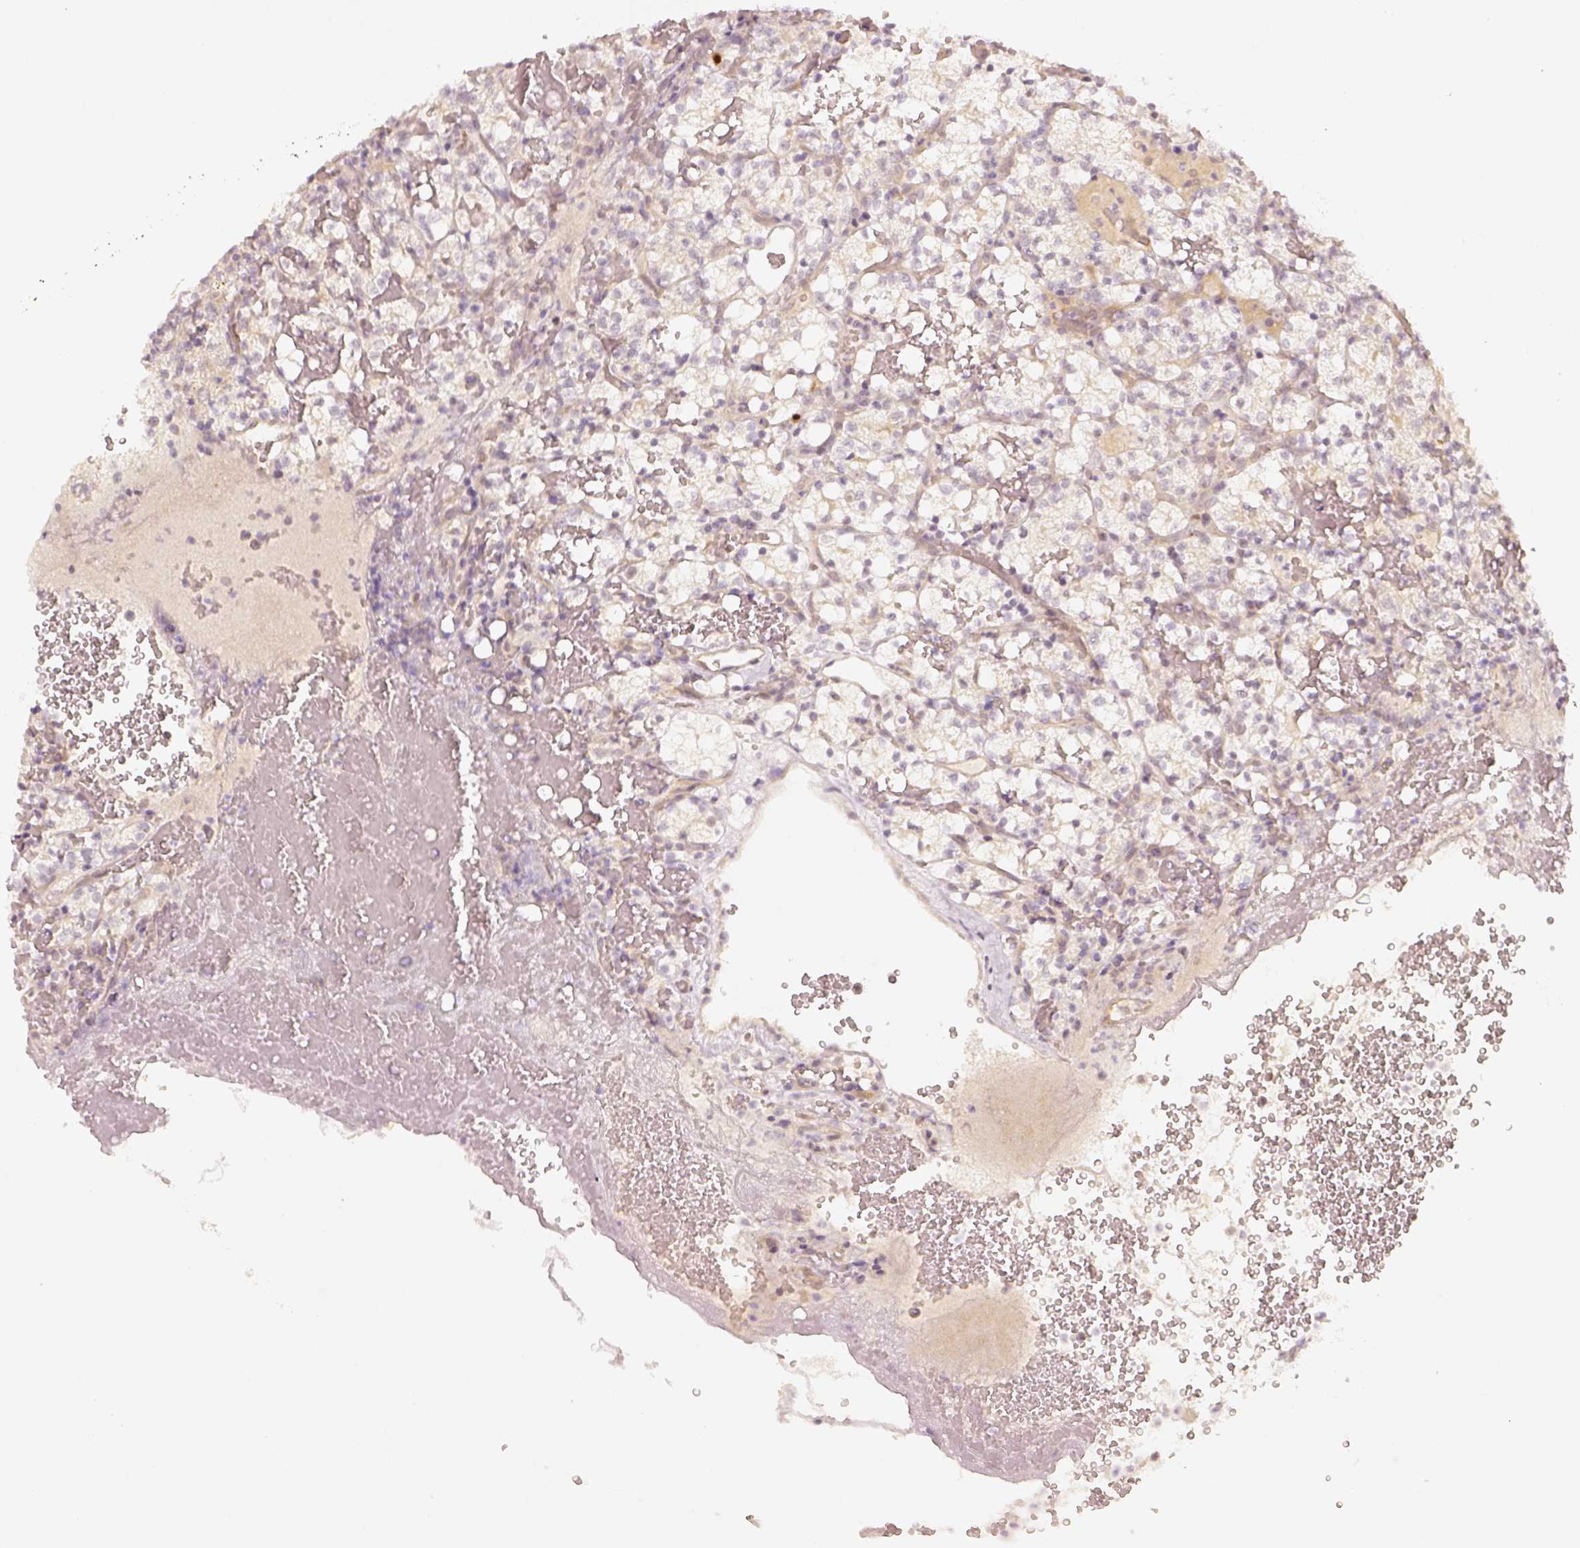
{"staining": {"intensity": "negative", "quantity": "none", "location": "none"}, "tissue": "renal cancer", "cell_type": "Tumor cells", "image_type": "cancer", "snomed": [{"axis": "morphology", "description": "Adenocarcinoma, NOS"}, {"axis": "topography", "description": "Kidney"}], "caption": "High magnification brightfield microscopy of renal cancer (adenocarcinoma) stained with DAB (brown) and counterstained with hematoxylin (blue): tumor cells show no significant positivity.", "gene": "EAF2", "patient": {"sex": "female", "age": 69}}